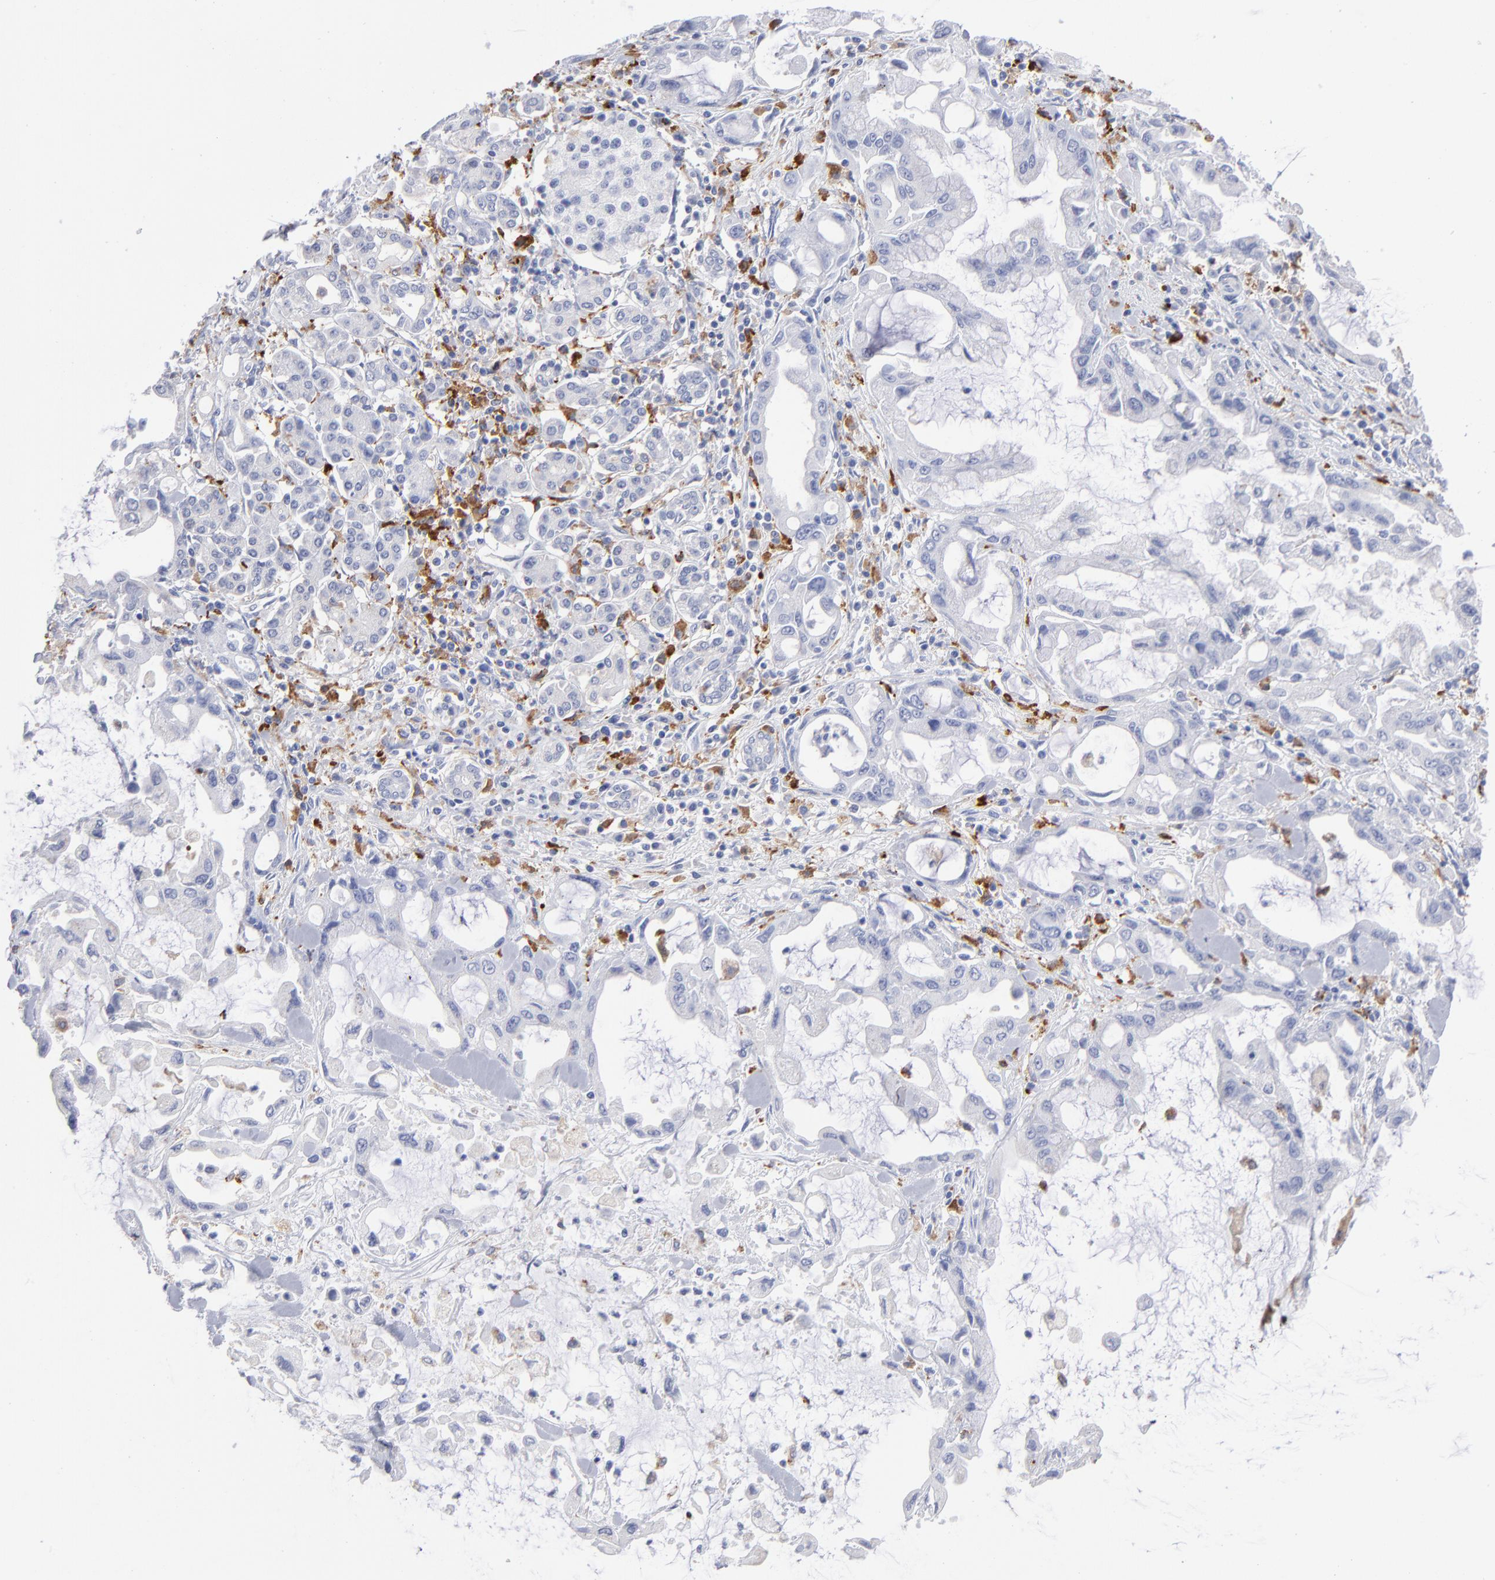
{"staining": {"intensity": "negative", "quantity": "none", "location": "none"}, "tissue": "pancreatic cancer", "cell_type": "Tumor cells", "image_type": "cancer", "snomed": [{"axis": "morphology", "description": "Adenocarcinoma, NOS"}, {"axis": "topography", "description": "Pancreas"}], "caption": "DAB (3,3'-diaminobenzidine) immunohistochemical staining of human adenocarcinoma (pancreatic) exhibits no significant staining in tumor cells.", "gene": "CD180", "patient": {"sex": "female", "age": 57}}